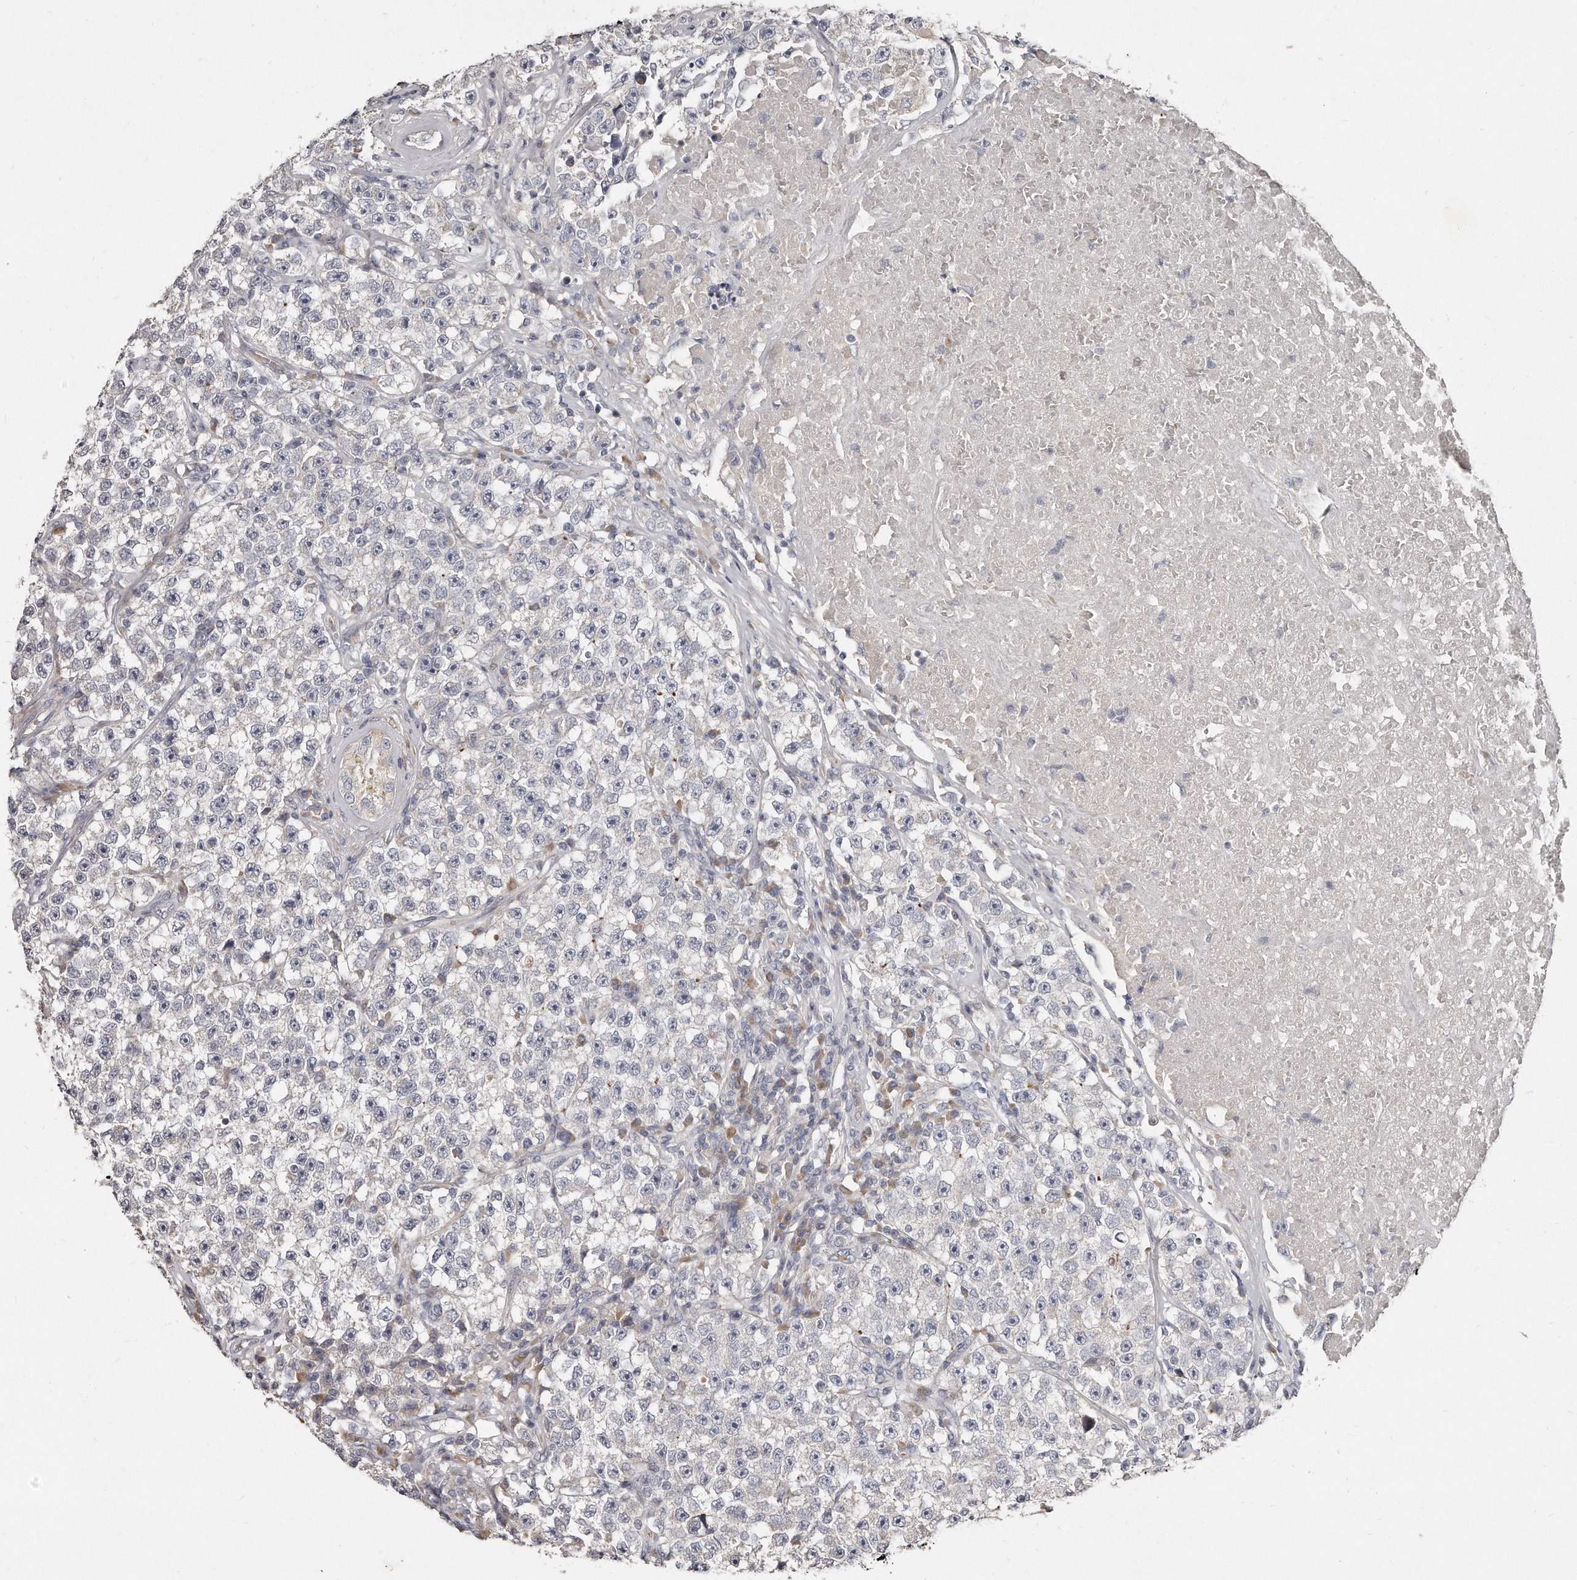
{"staining": {"intensity": "negative", "quantity": "none", "location": "none"}, "tissue": "testis cancer", "cell_type": "Tumor cells", "image_type": "cancer", "snomed": [{"axis": "morphology", "description": "Seminoma, NOS"}, {"axis": "topography", "description": "Testis"}], "caption": "Immunohistochemistry (IHC) of testis seminoma shows no expression in tumor cells.", "gene": "TECR", "patient": {"sex": "male", "age": 22}}